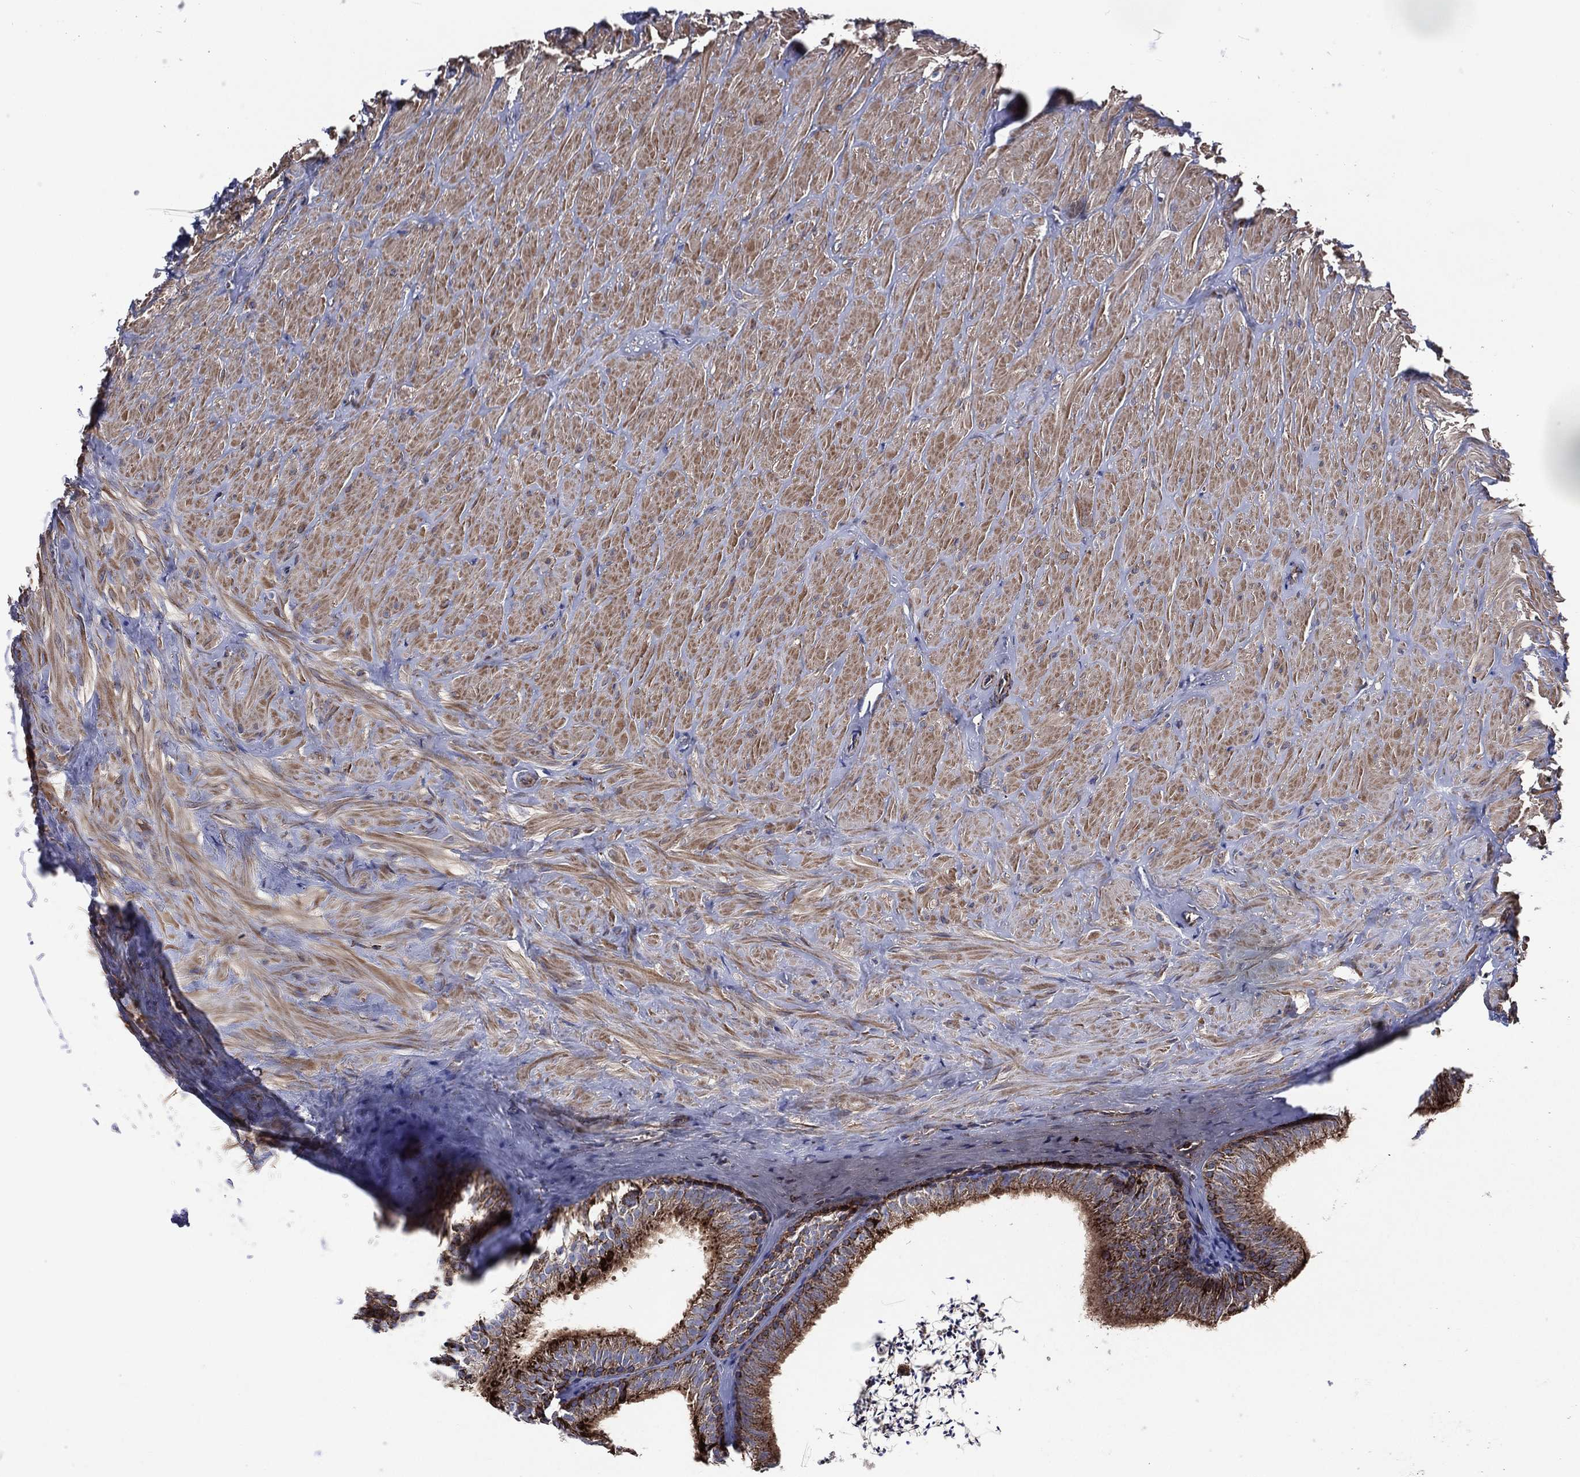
{"staining": {"intensity": "strong", "quantity": ">75%", "location": "cytoplasmic/membranous"}, "tissue": "epididymis", "cell_type": "Glandular cells", "image_type": "normal", "snomed": [{"axis": "morphology", "description": "Normal tissue, NOS"}, {"axis": "topography", "description": "Epididymis"}], "caption": "Immunohistochemical staining of benign epididymis displays high levels of strong cytoplasmic/membranous expression in about >75% of glandular cells.", "gene": "ANKRD37", "patient": {"sex": "male", "age": 32}}